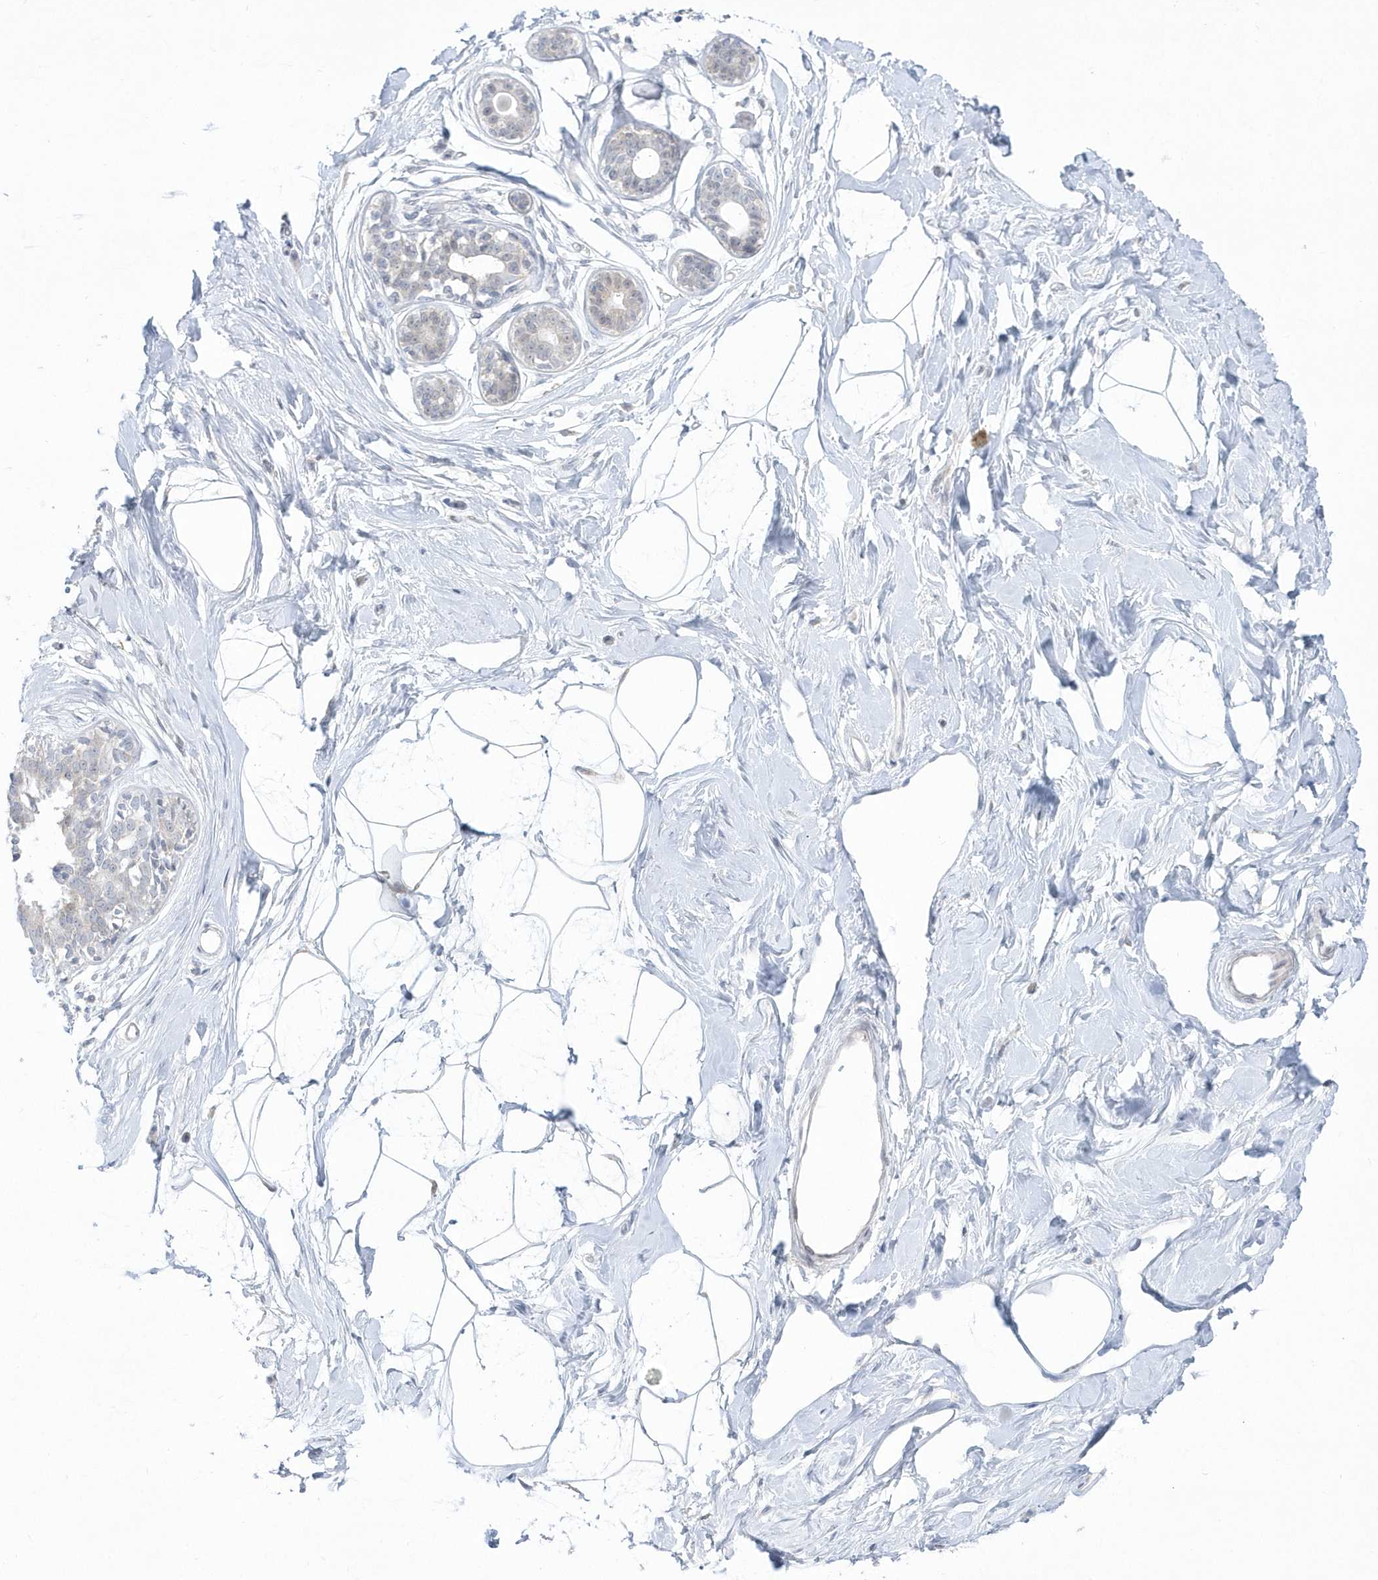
{"staining": {"intensity": "weak", "quantity": "25%-75%", "location": "cytoplasmic/membranous"}, "tissue": "breast", "cell_type": "Adipocytes", "image_type": "normal", "snomed": [{"axis": "morphology", "description": "Normal tissue, NOS"}, {"axis": "topography", "description": "Breast"}], "caption": "The image displays a brown stain indicating the presence of a protein in the cytoplasmic/membranous of adipocytes in breast.", "gene": "PCBD1", "patient": {"sex": "female", "age": 45}}